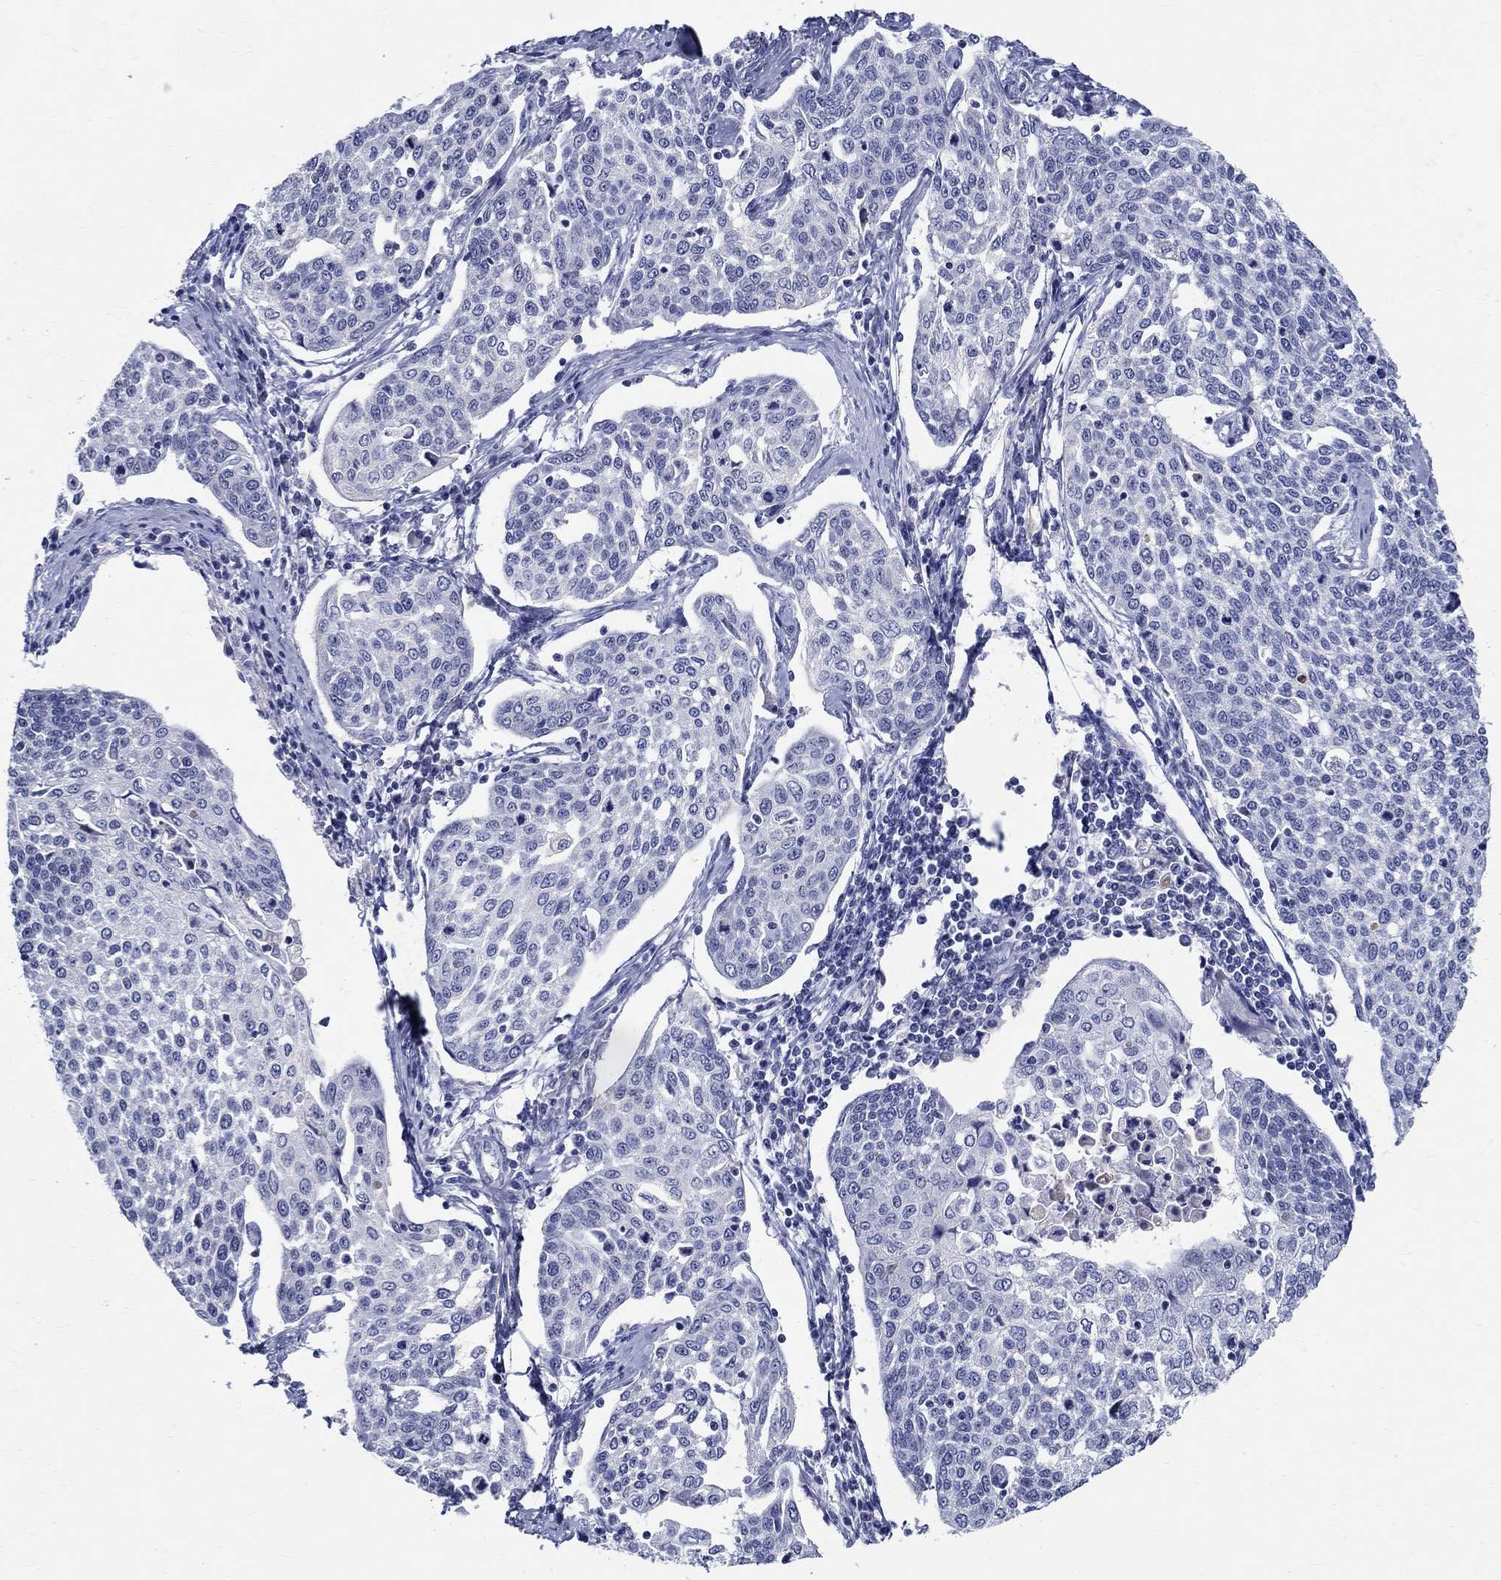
{"staining": {"intensity": "negative", "quantity": "none", "location": "none"}, "tissue": "cervical cancer", "cell_type": "Tumor cells", "image_type": "cancer", "snomed": [{"axis": "morphology", "description": "Squamous cell carcinoma, NOS"}, {"axis": "topography", "description": "Cervix"}], "caption": "DAB (3,3'-diaminobenzidine) immunohistochemical staining of cervical squamous cell carcinoma shows no significant staining in tumor cells. (DAB immunohistochemistry, high magnification).", "gene": "CETN1", "patient": {"sex": "female", "age": 34}}